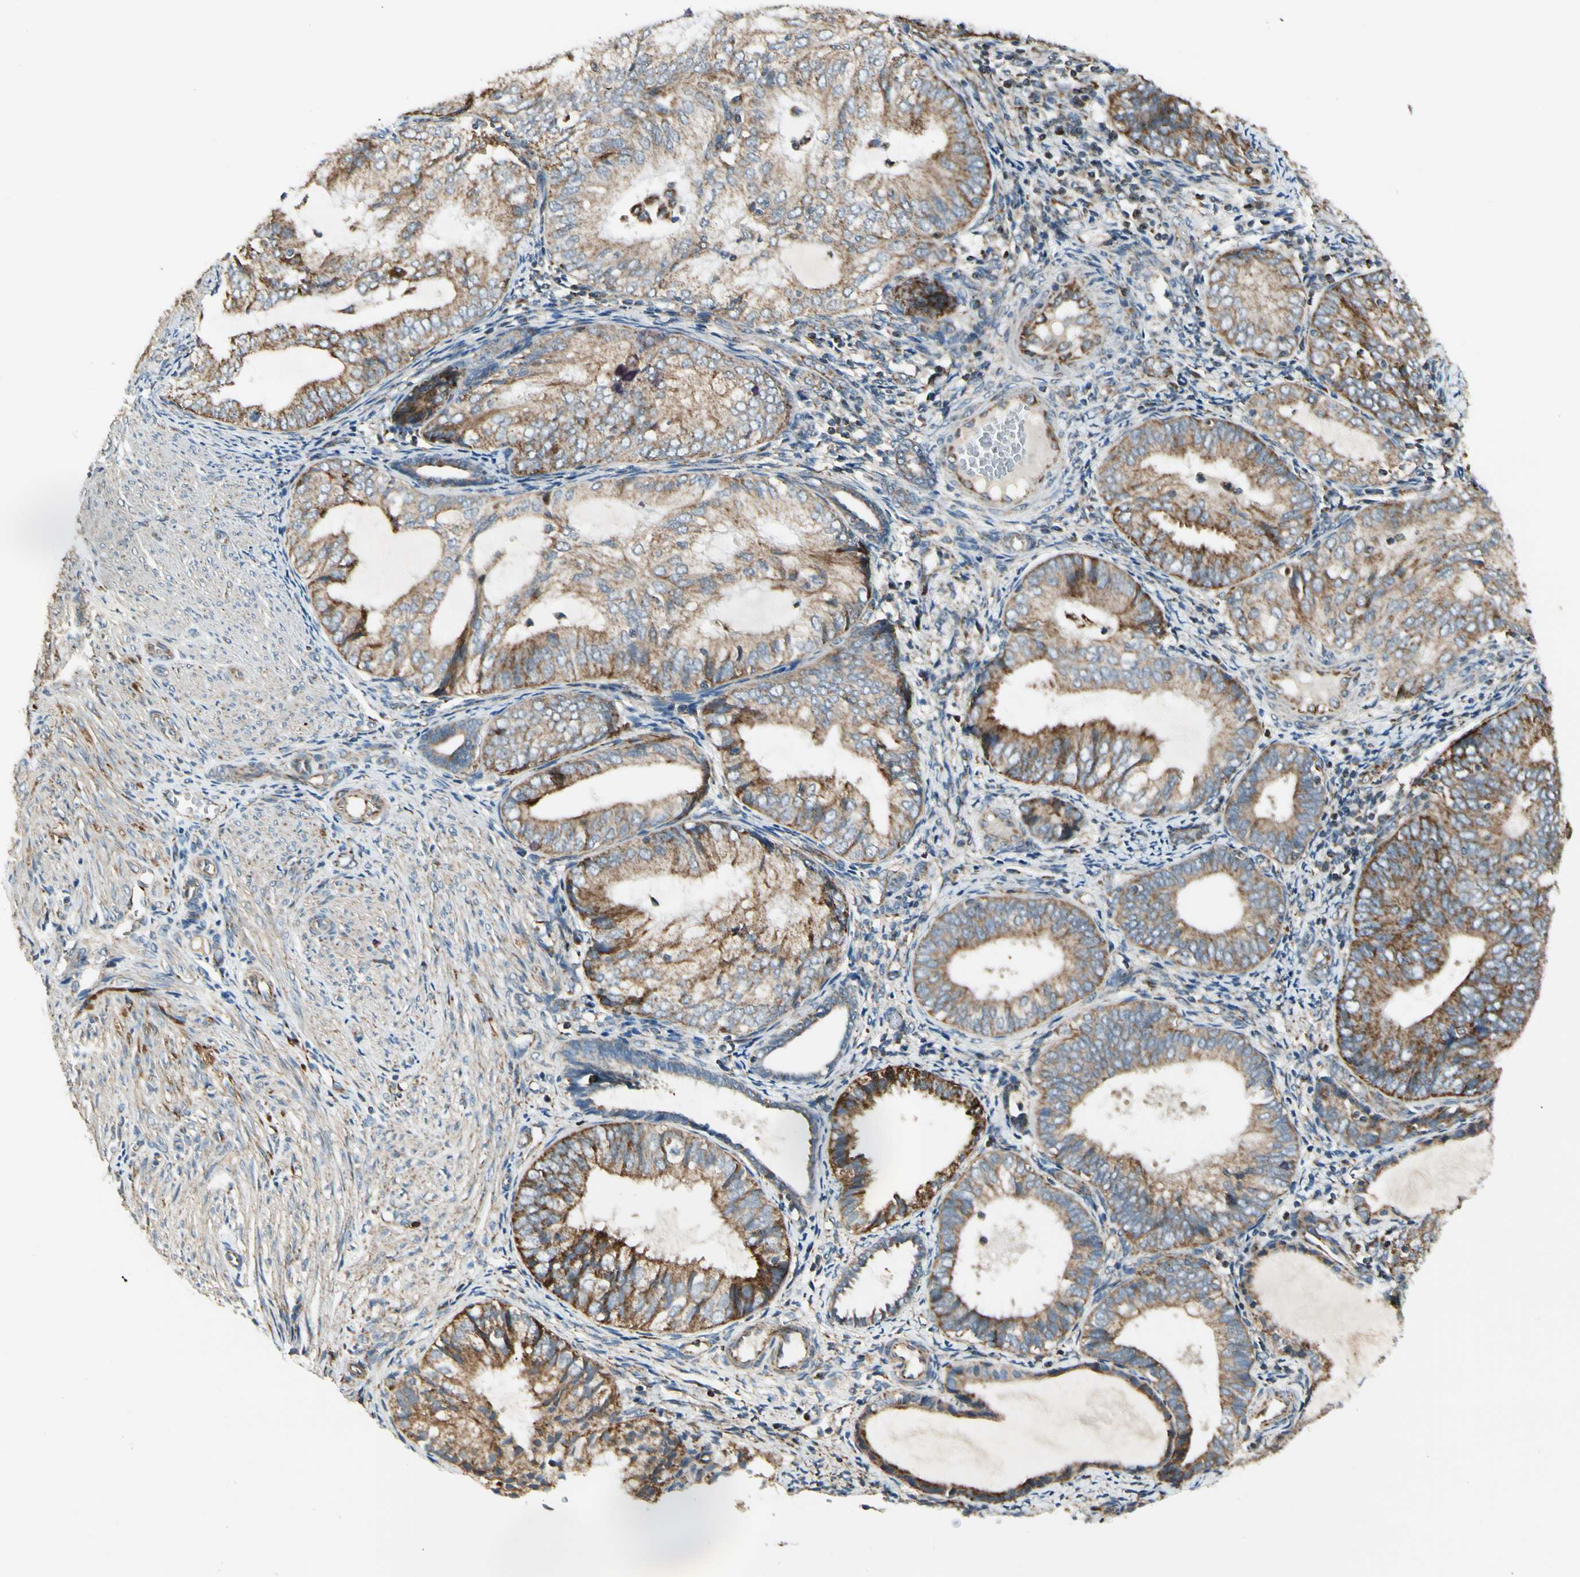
{"staining": {"intensity": "moderate", "quantity": ">75%", "location": "cytoplasmic/membranous"}, "tissue": "endometrial cancer", "cell_type": "Tumor cells", "image_type": "cancer", "snomed": [{"axis": "morphology", "description": "Adenocarcinoma, NOS"}, {"axis": "topography", "description": "Endometrium"}], "caption": "Endometrial cancer (adenocarcinoma) stained for a protein (brown) reveals moderate cytoplasmic/membranous positive positivity in approximately >75% of tumor cells.", "gene": "EPHB3", "patient": {"sex": "female", "age": 81}}